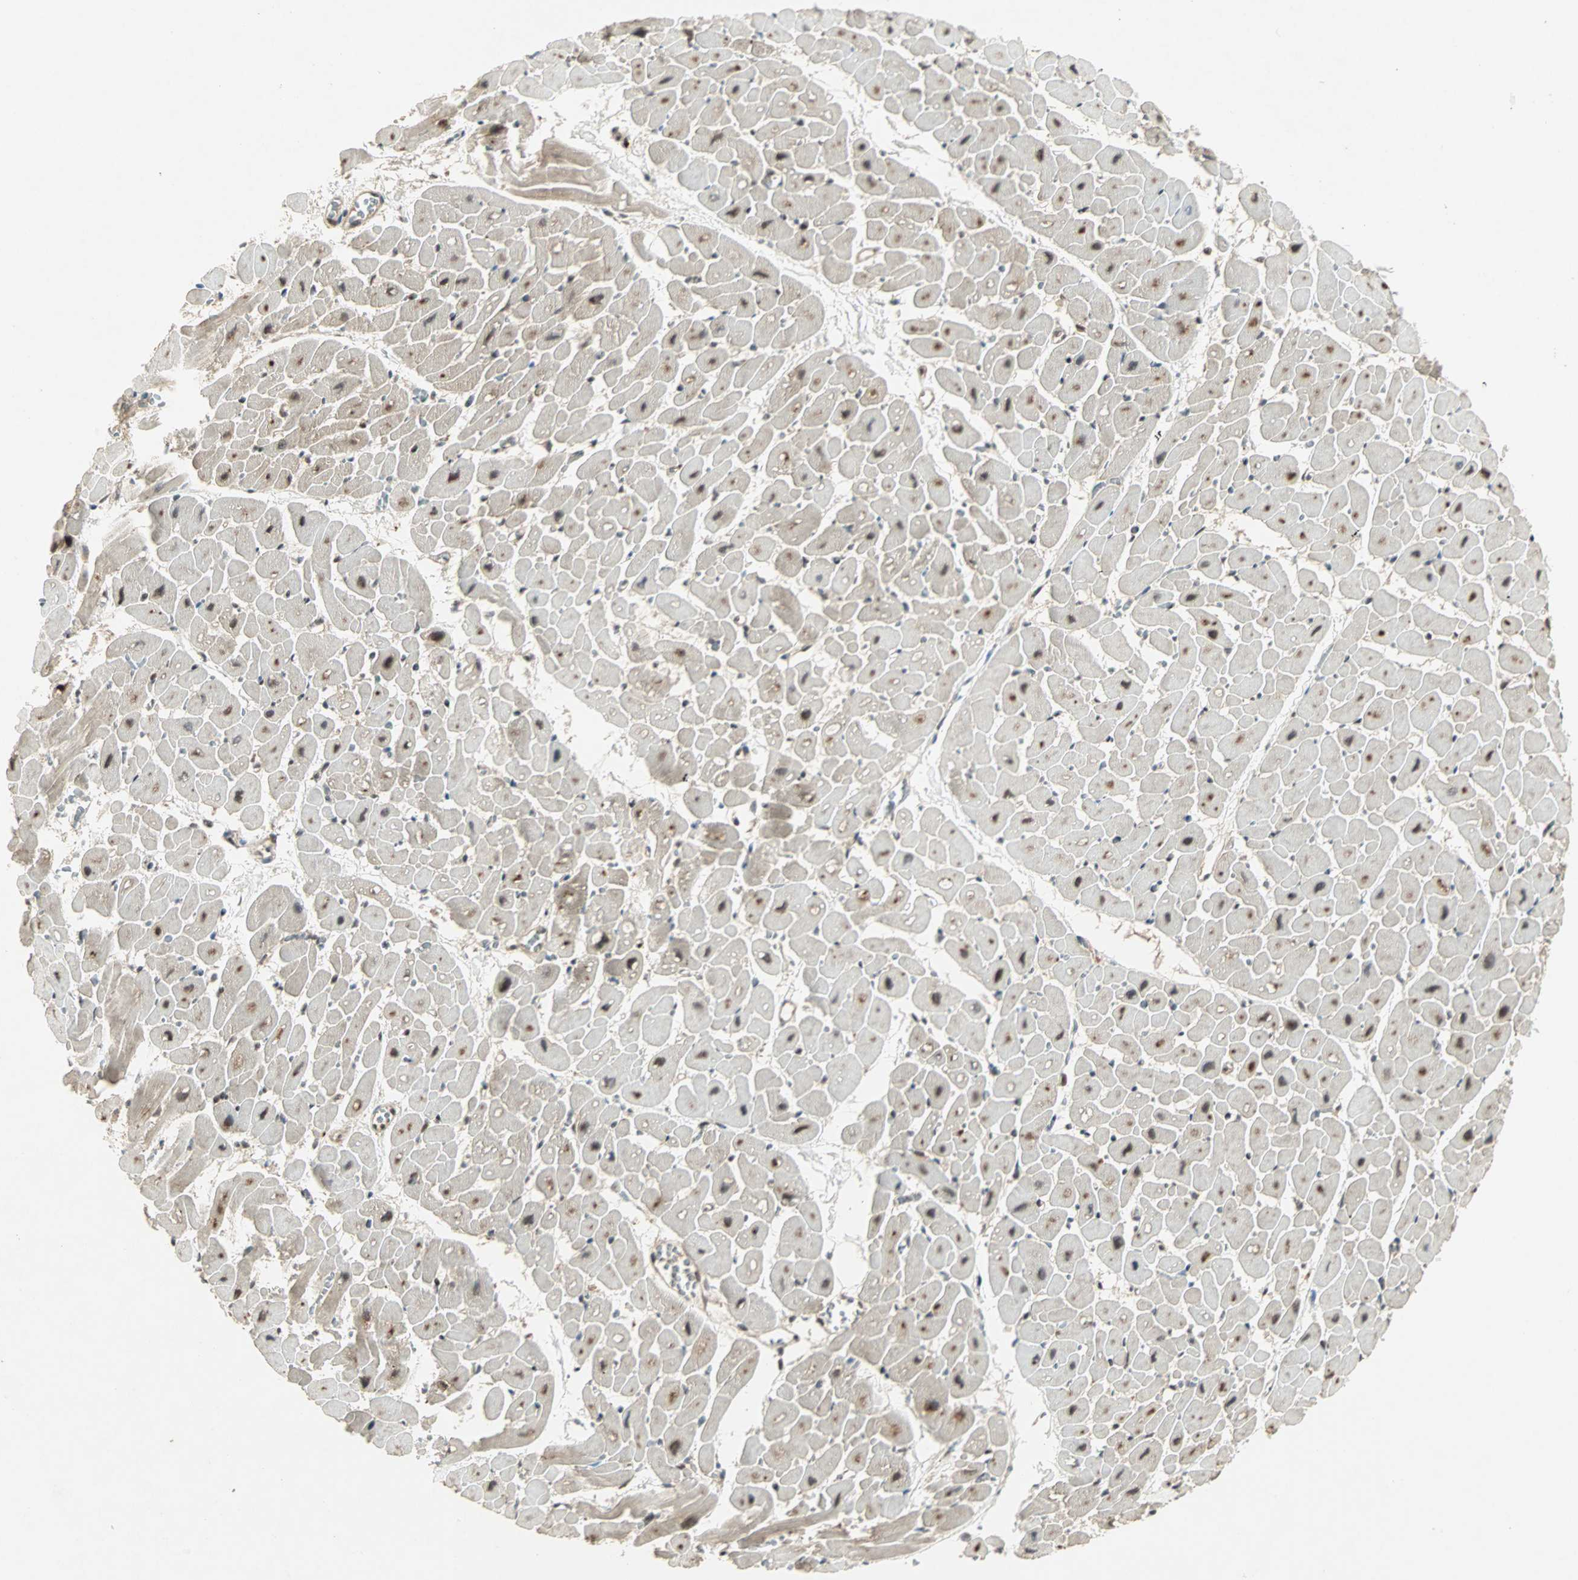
{"staining": {"intensity": "moderate", "quantity": ">75%", "location": "nuclear"}, "tissue": "heart muscle", "cell_type": "Cardiomyocytes", "image_type": "normal", "snomed": [{"axis": "morphology", "description": "Normal tissue, NOS"}, {"axis": "topography", "description": "Heart"}], "caption": "Protein staining by immunohistochemistry displays moderate nuclear positivity in about >75% of cardiomyocytes in unremarkable heart muscle. The protein is stained brown, and the nuclei are stained in blue (DAB IHC with brightfield microscopy, high magnification).", "gene": "ZNF701", "patient": {"sex": "male", "age": 45}}